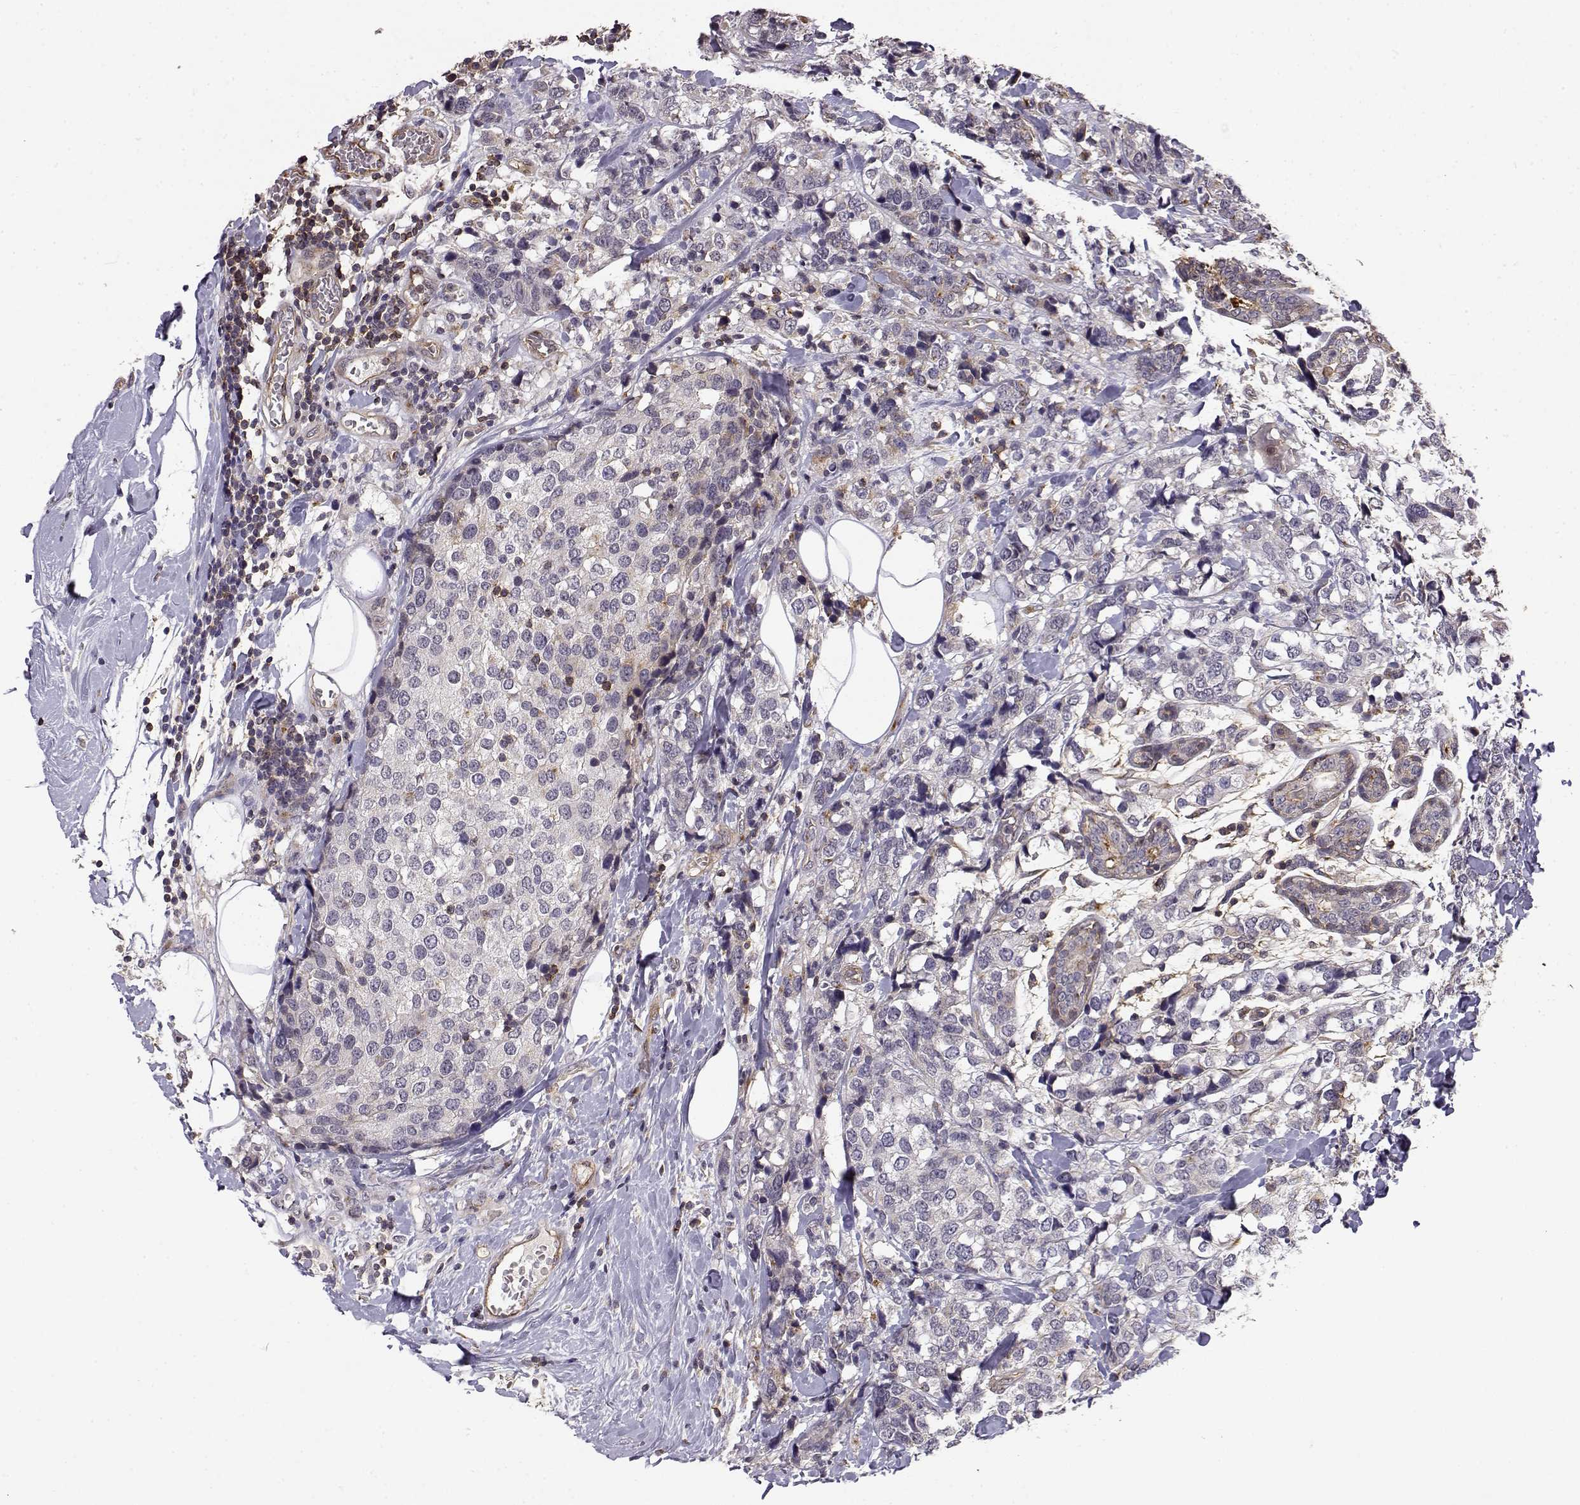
{"staining": {"intensity": "negative", "quantity": "none", "location": "none"}, "tissue": "breast cancer", "cell_type": "Tumor cells", "image_type": "cancer", "snomed": [{"axis": "morphology", "description": "Lobular carcinoma"}, {"axis": "topography", "description": "Breast"}], "caption": "Tumor cells are negative for protein expression in human lobular carcinoma (breast). (Stains: DAB (3,3'-diaminobenzidine) immunohistochemistry with hematoxylin counter stain, Microscopy: brightfield microscopy at high magnification).", "gene": "IFITM1", "patient": {"sex": "female", "age": 59}}